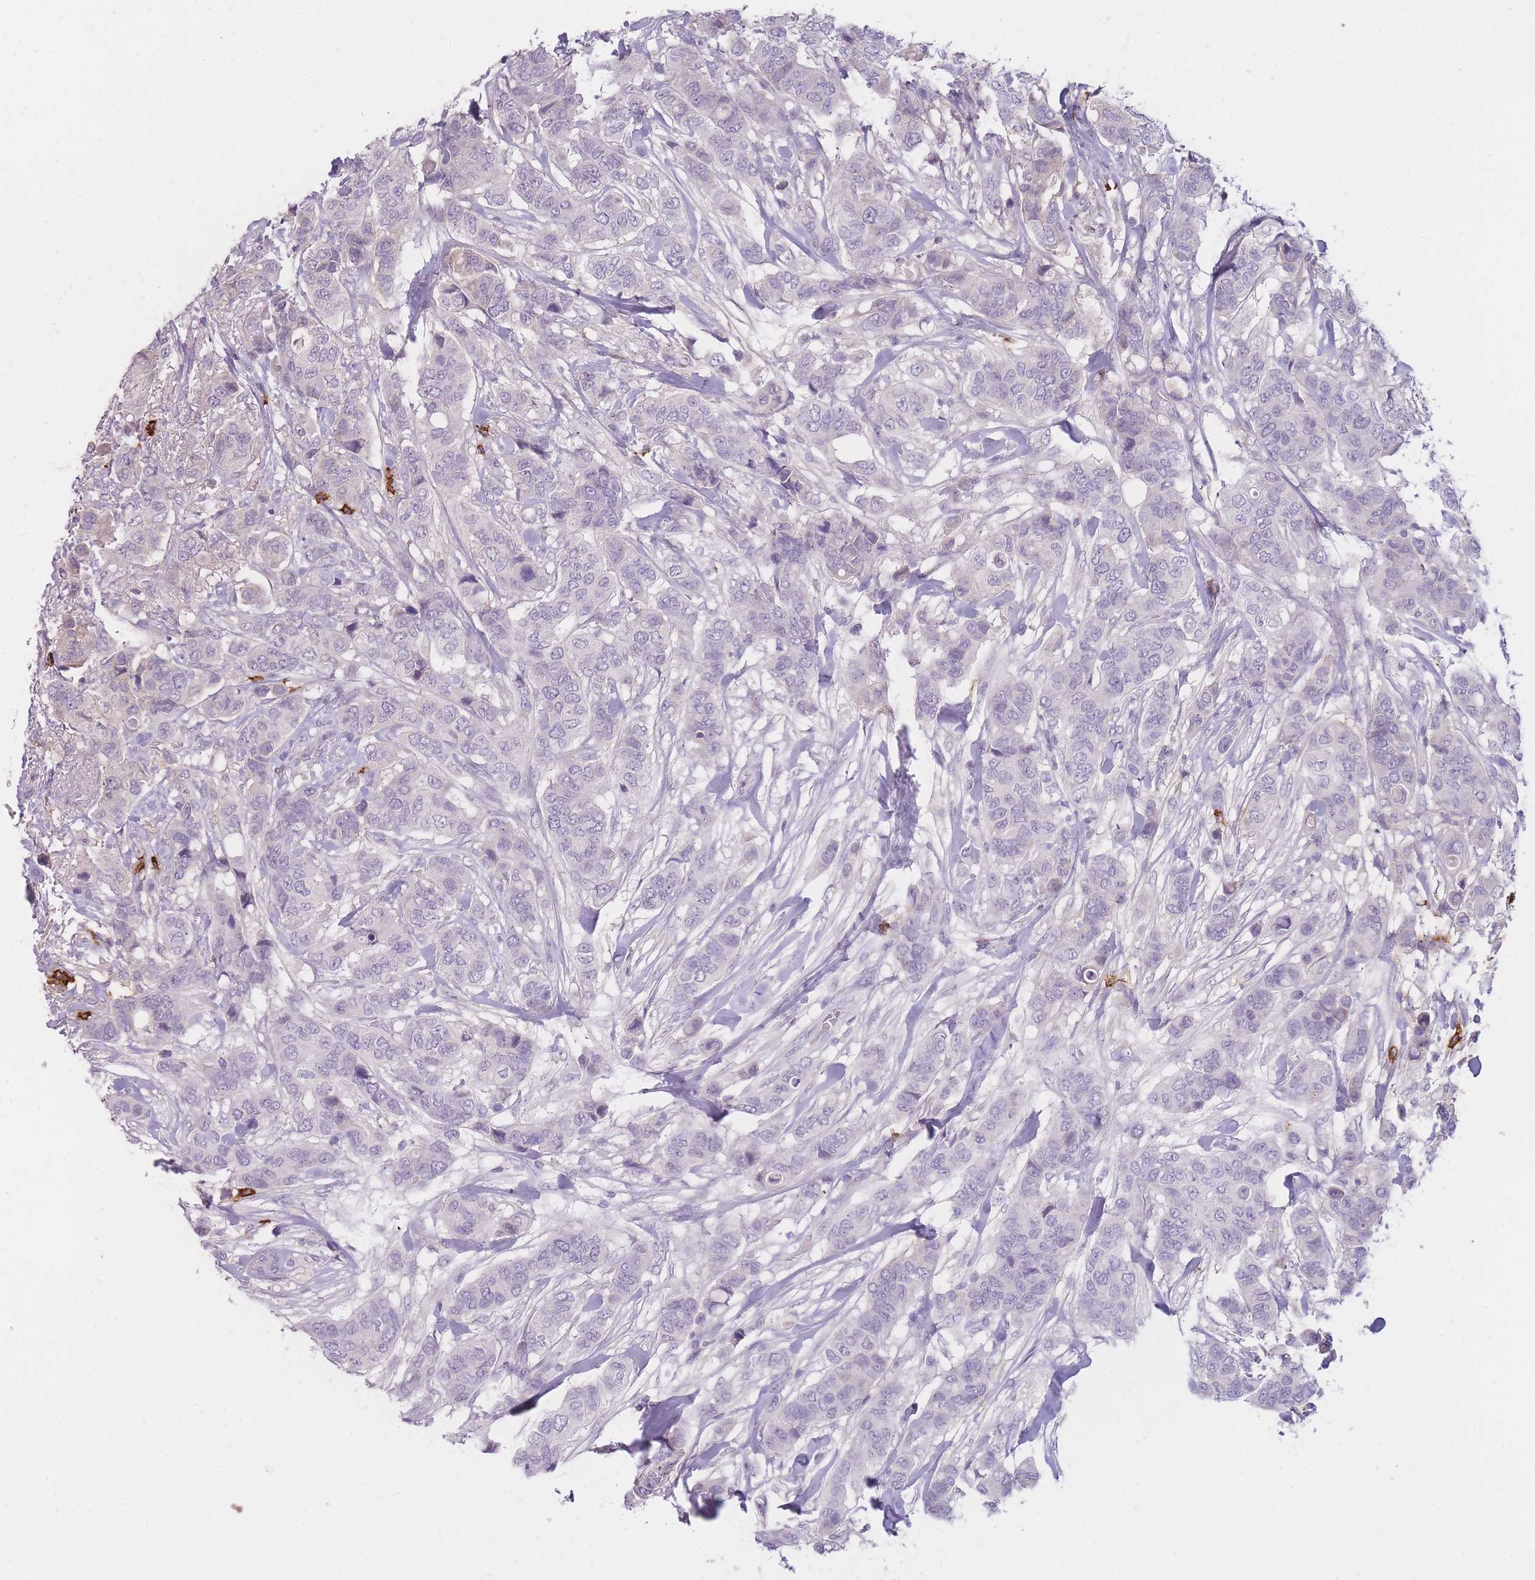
{"staining": {"intensity": "negative", "quantity": "none", "location": "none"}, "tissue": "breast cancer", "cell_type": "Tumor cells", "image_type": "cancer", "snomed": [{"axis": "morphology", "description": "Lobular carcinoma"}, {"axis": "topography", "description": "Breast"}], "caption": "An immunohistochemistry (IHC) photomicrograph of breast cancer is shown. There is no staining in tumor cells of breast cancer.", "gene": "TPSD1", "patient": {"sex": "female", "age": 51}}